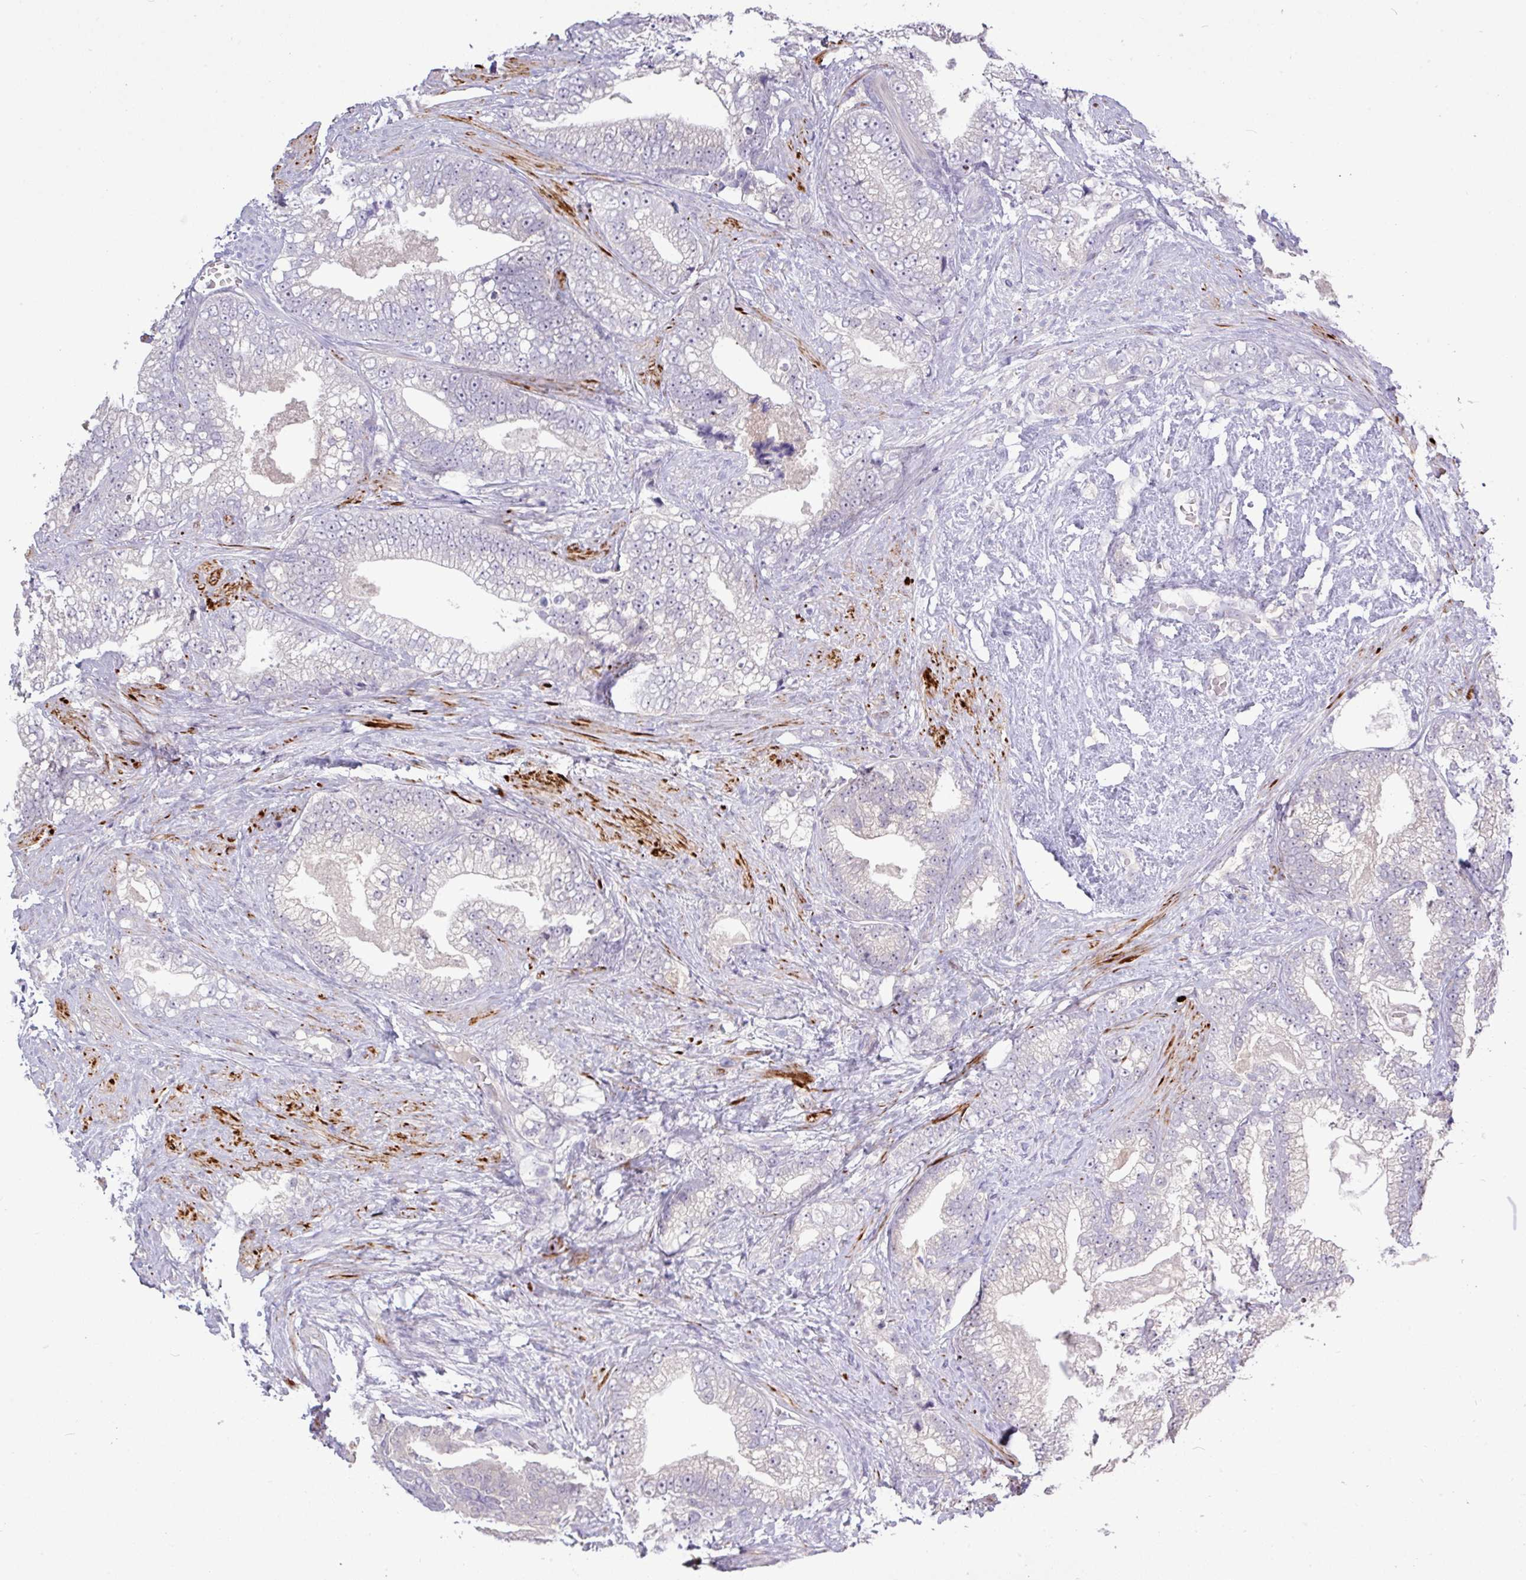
{"staining": {"intensity": "negative", "quantity": "none", "location": "none"}, "tissue": "prostate cancer", "cell_type": "Tumor cells", "image_type": "cancer", "snomed": [{"axis": "morphology", "description": "Adenocarcinoma, High grade"}, {"axis": "topography", "description": "Prostate and seminal vesicle, NOS"}], "caption": "Tumor cells are negative for brown protein staining in prostate cancer (high-grade adenocarcinoma).", "gene": "RIPPLY1", "patient": {"sex": "male", "age": 67}}